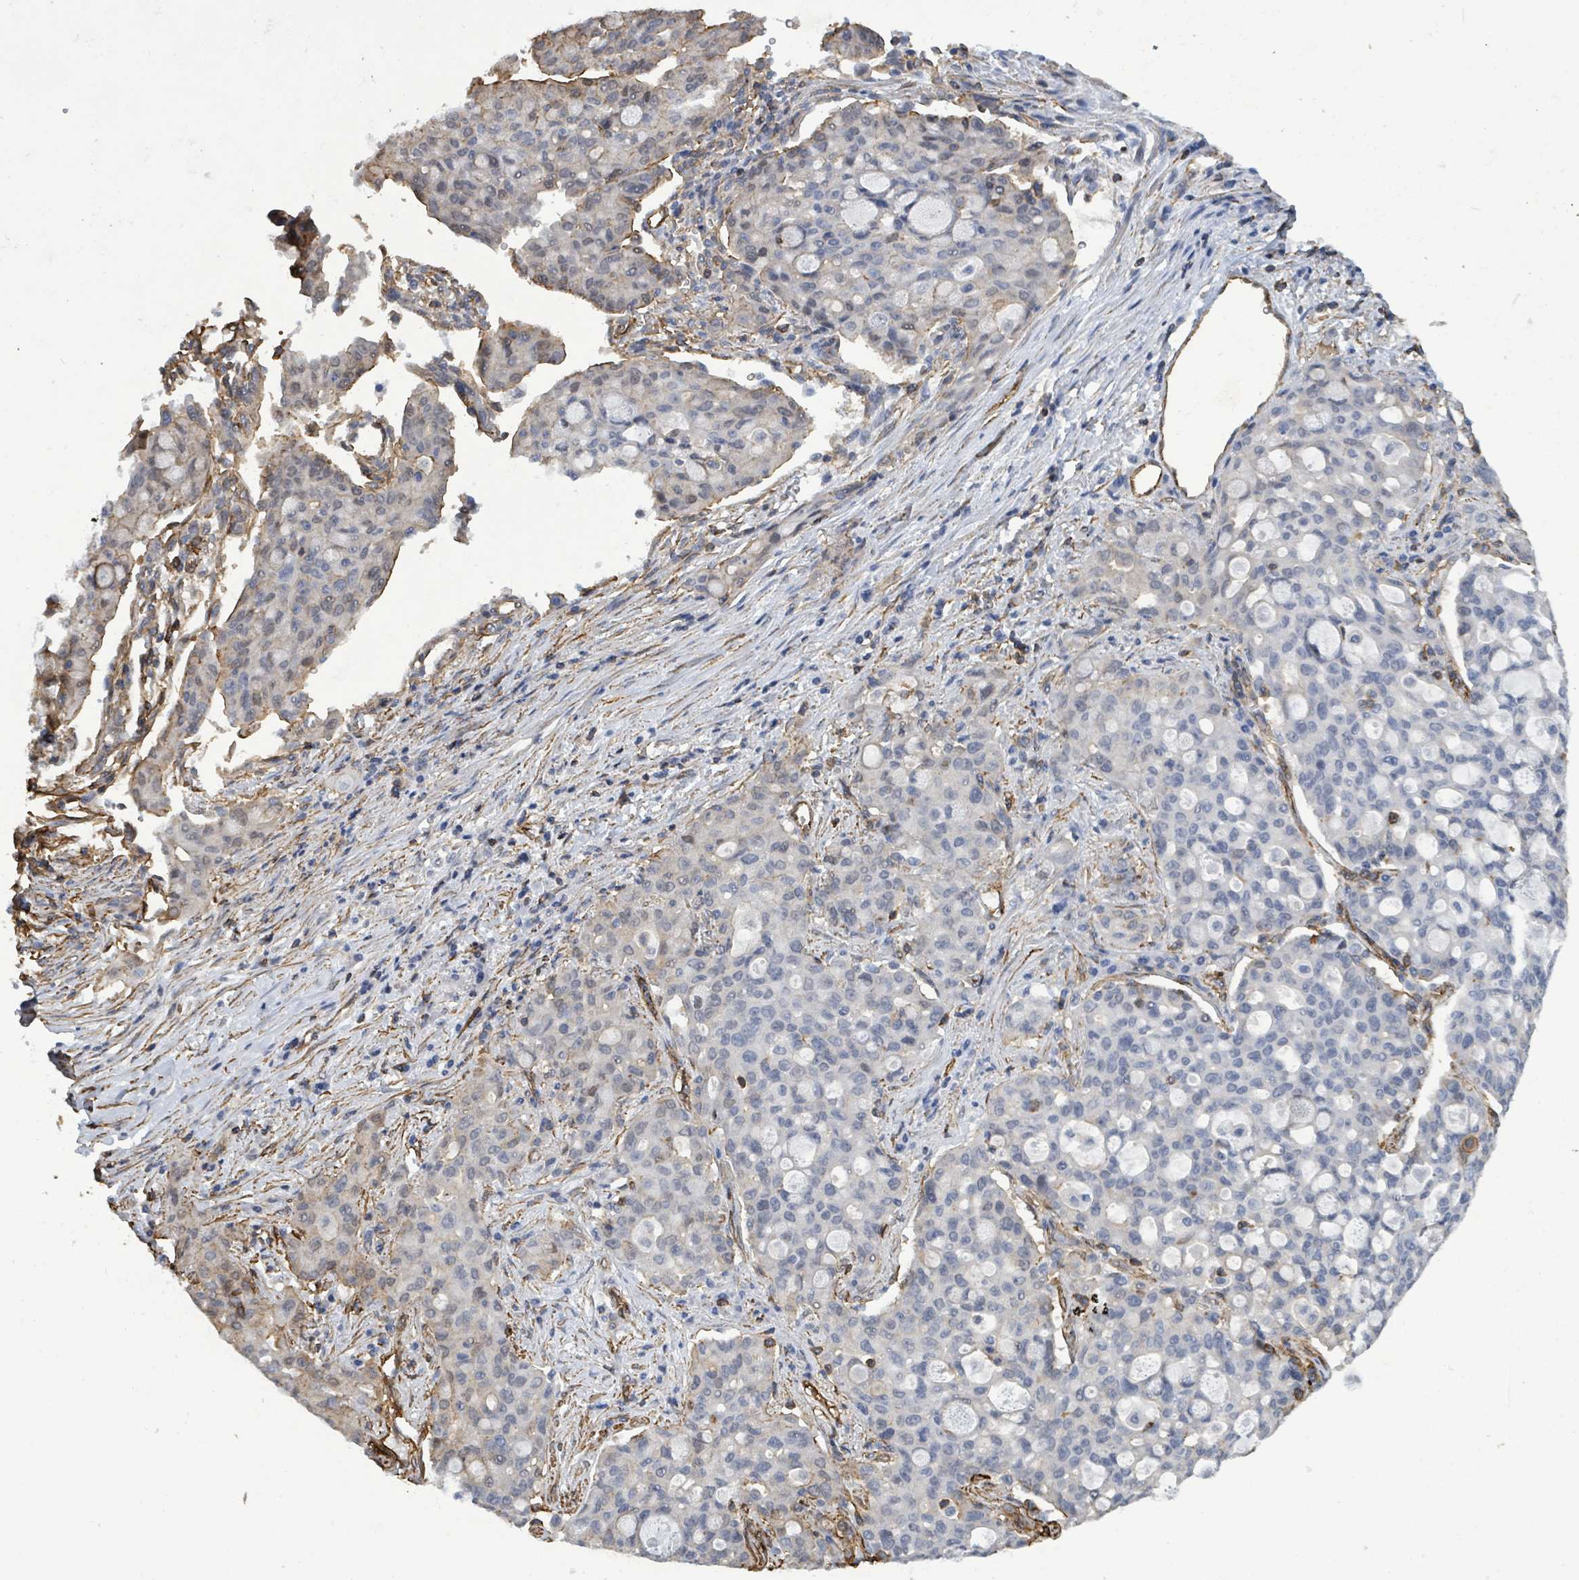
{"staining": {"intensity": "negative", "quantity": "none", "location": "none"}, "tissue": "lung cancer", "cell_type": "Tumor cells", "image_type": "cancer", "snomed": [{"axis": "morphology", "description": "Adenocarcinoma, NOS"}, {"axis": "topography", "description": "Lung"}], "caption": "Immunohistochemistry micrograph of adenocarcinoma (lung) stained for a protein (brown), which reveals no expression in tumor cells.", "gene": "PRKRIP1", "patient": {"sex": "female", "age": 44}}